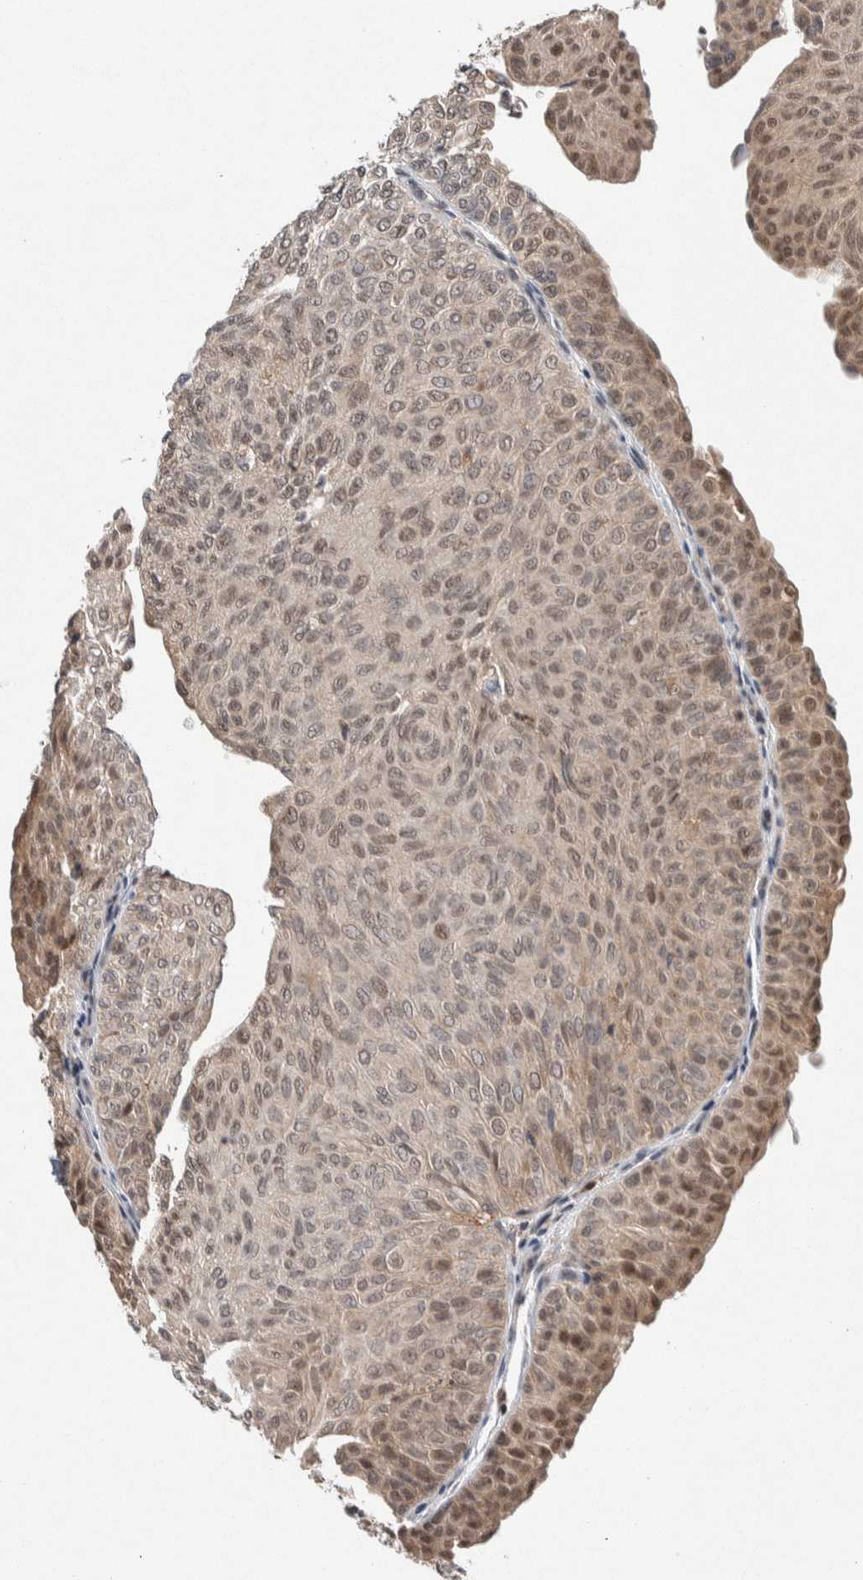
{"staining": {"intensity": "weak", "quantity": "25%-75%", "location": "cytoplasmic/membranous,nuclear"}, "tissue": "urothelial cancer", "cell_type": "Tumor cells", "image_type": "cancer", "snomed": [{"axis": "morphology", "description": "Urothelial carcinoma, Low grade"}, {"axis": "topography", "description": "Urinary bladder"}], "caption": "This photomicrograph exhibits immunohistochemistry (IHC) staining of human low-grade urothelial carcinoma, with low weak cytoplasmic/membranous and nuclear staining in approximately 25%-75% of tumor cells.", "gene": "KCNK1", "patient": {"sex": "male", "age": 78}}